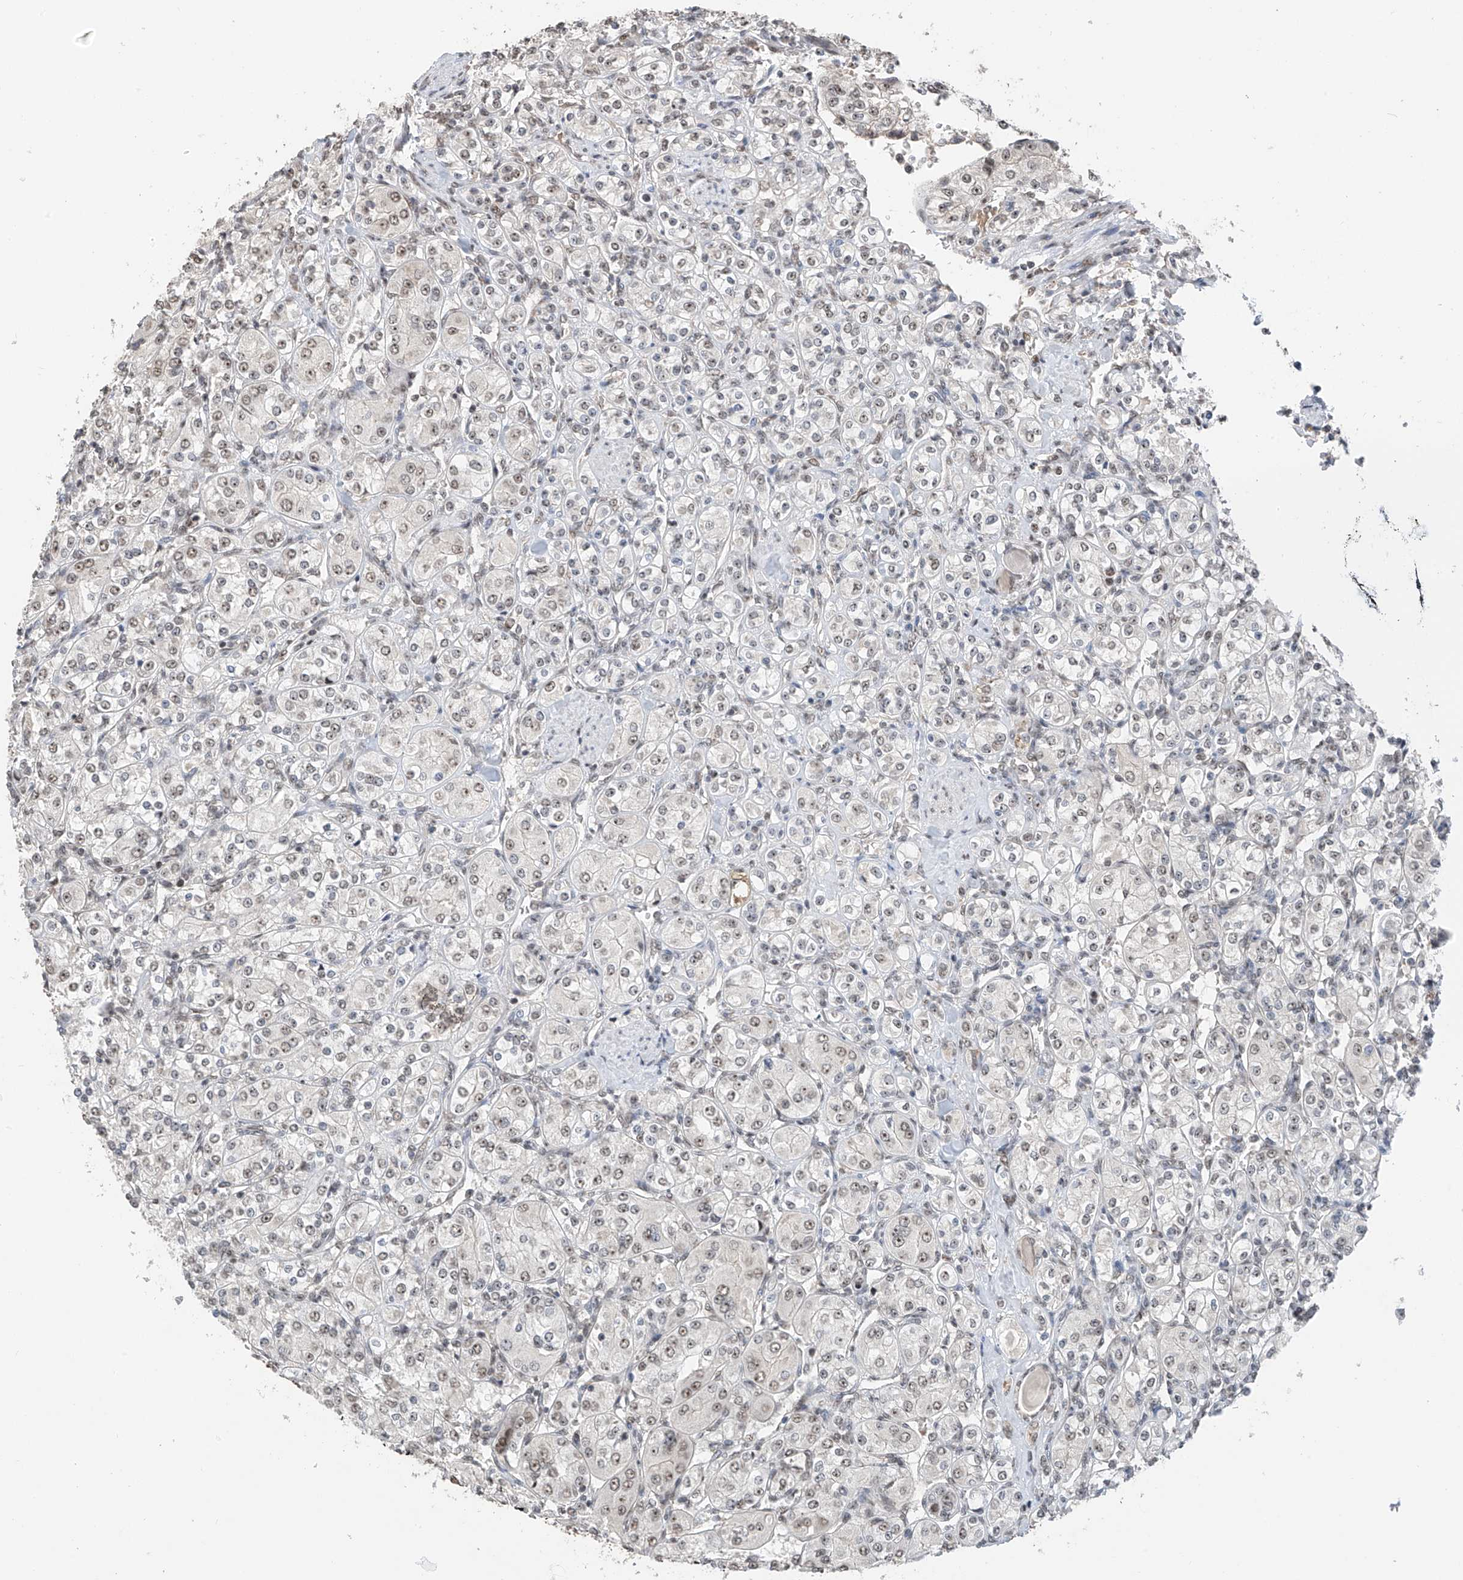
{"staining": {"intensity": "negative", "quantity": "none", "location": "none"}, "tissue": "renal cancer", "cell_type": "Tumor cells", "image_type": "cancer", "snomed": [{"axis": "morphology", "description": "Adenocarcinoma, NOS"}, {"axis": "topography", "description": "Kidney"}], "caption": "The micrograph displays no staining of tumor cells in renal adenocarcinoma.", "gene": "C1orf131", "patient": {"sex": "male", "age": 77}}